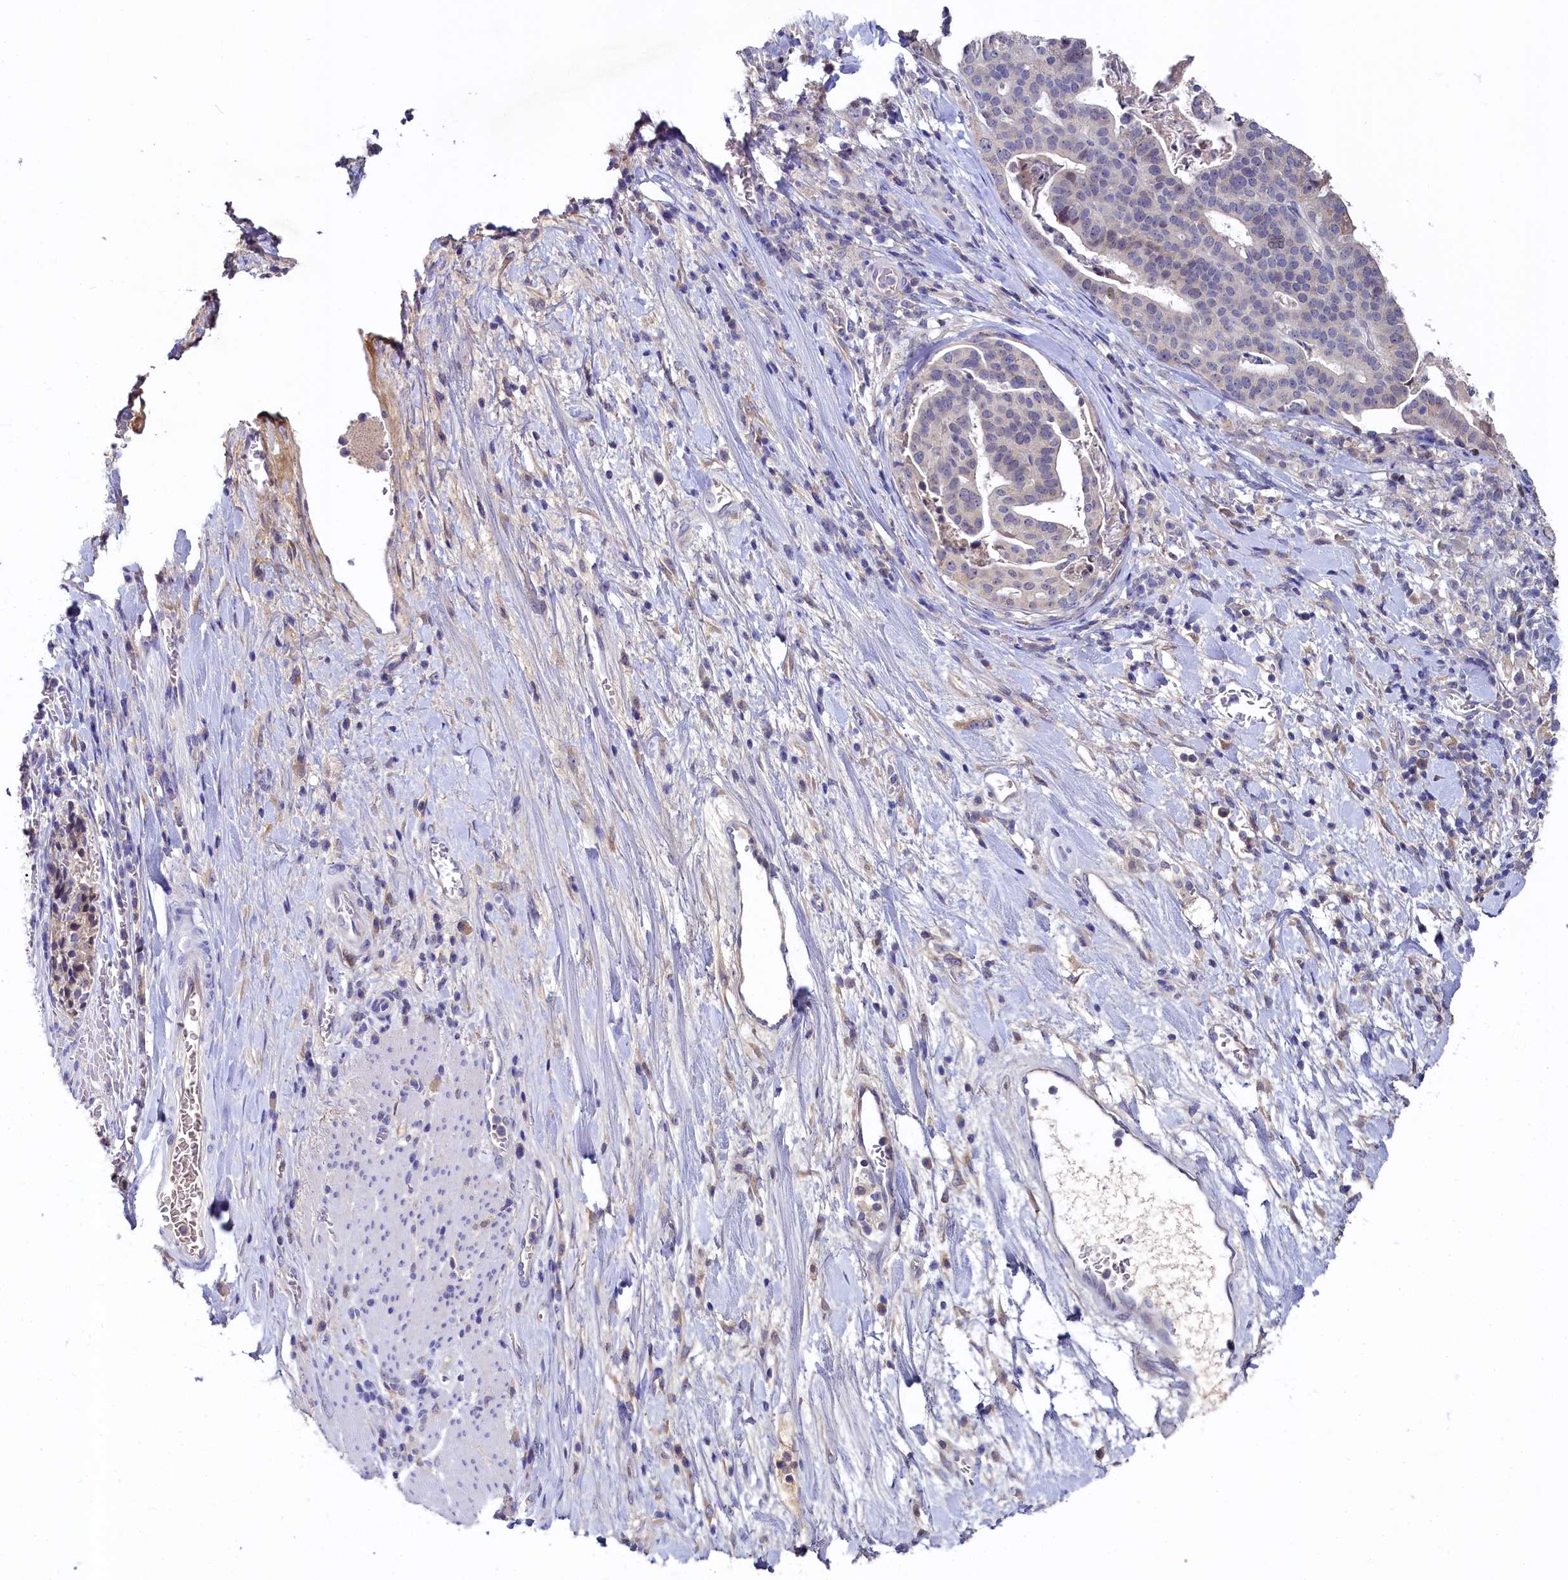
{"staining": {"intensity": "negative", "quantity": "none", "location": "none"}, "tissue": "stomach cancer", "cell_type": "Tumor cells", "image_type": "cancer", "snomed": [{"axis": "morphology", "description": "Adenocarcinoma, NOS"}, {"axis": "topography", "description": "Stomach"}], "caption": "The histopathology image exhibits no staining of tumor cells in stomach adenocarcinoma.", "gene": "SPINK9", "patient": {"sex": "male", "age": 48}}